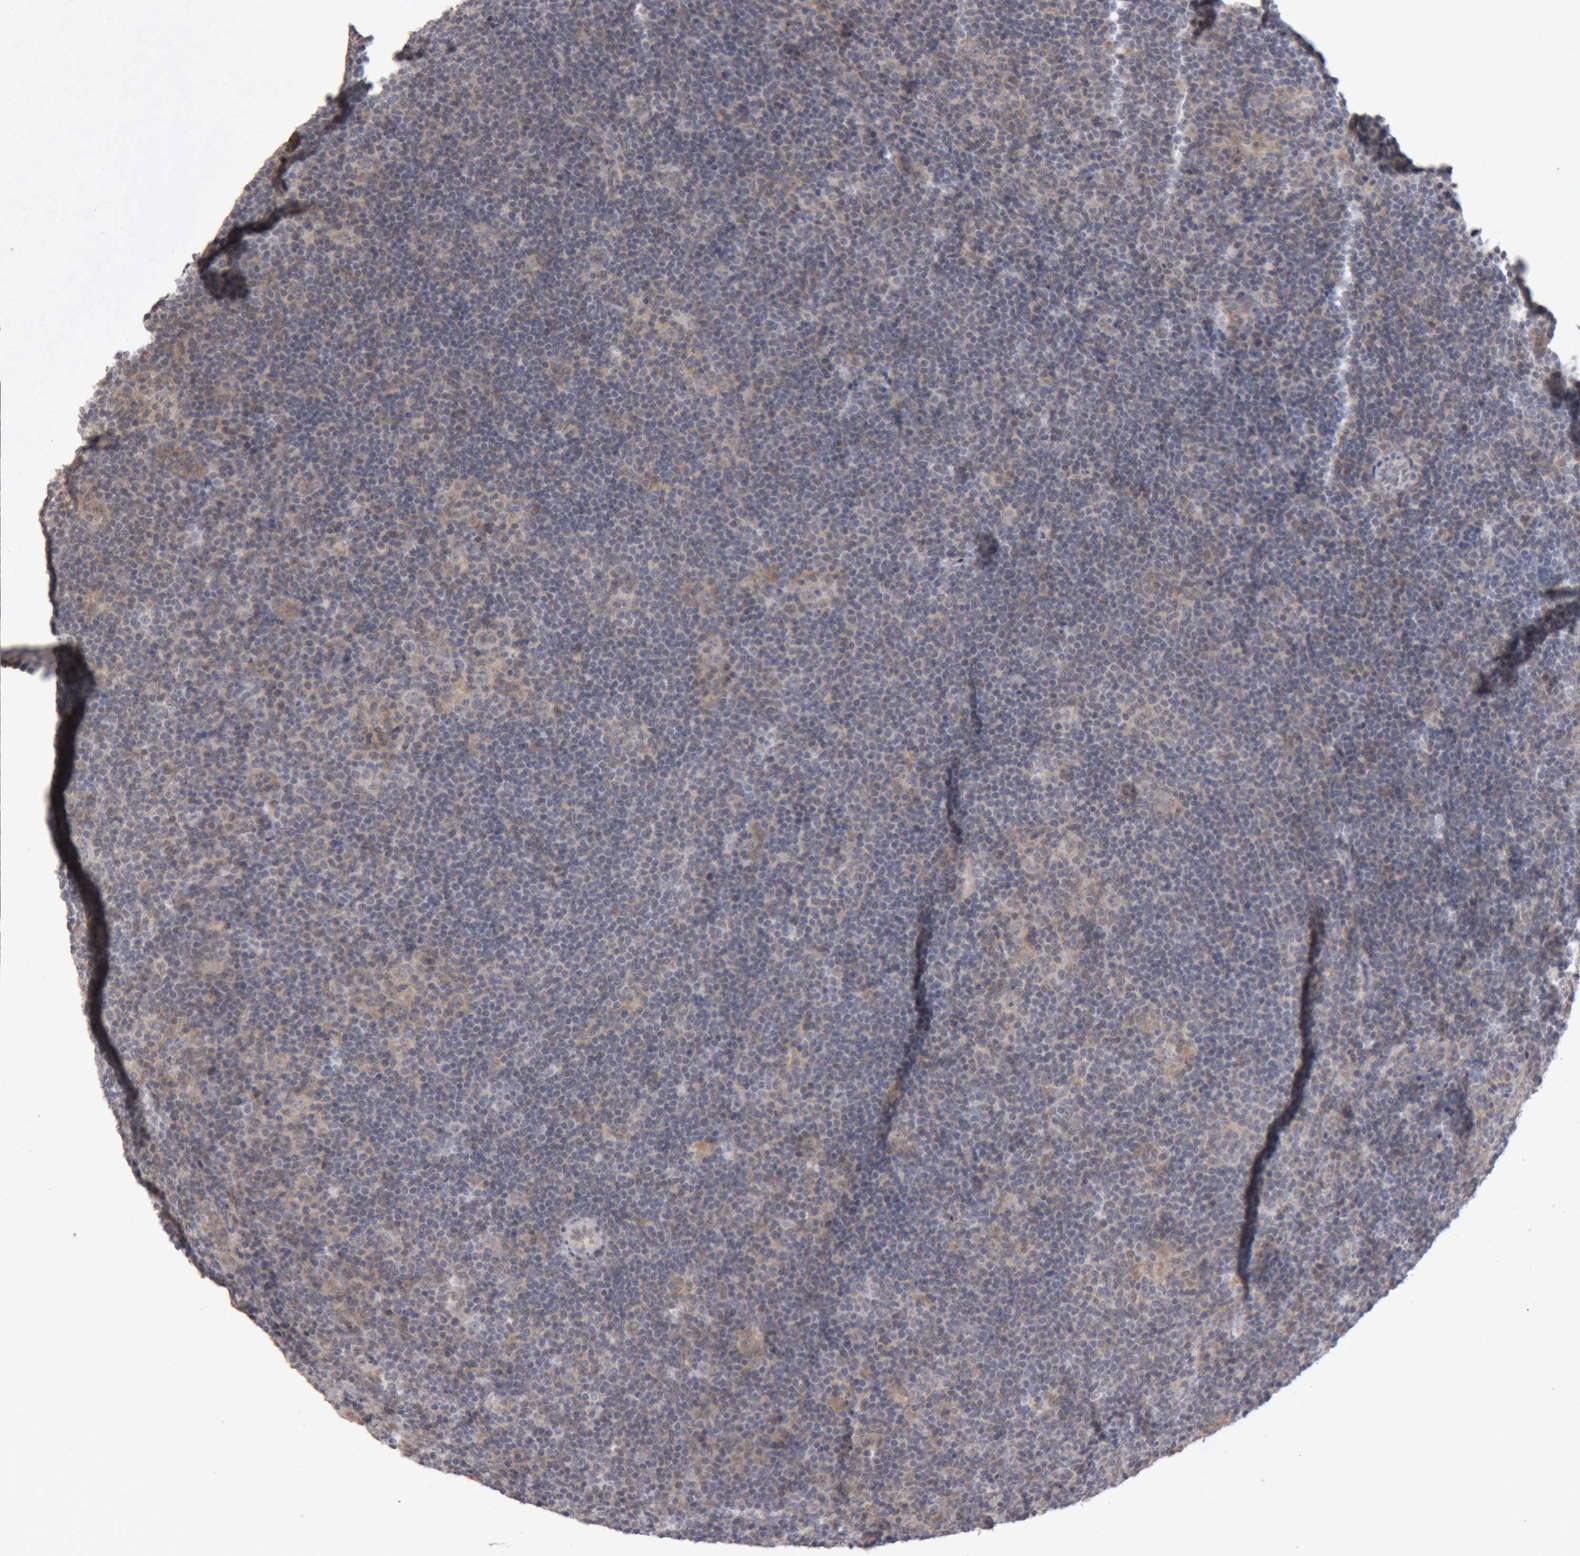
{"staining": {"intensity": "negative", "quantity": "none", "location": "none"}, "tissue": "lymphoma", "cell_type": "Tumor cells", "image_type": "cancer", "snomed": [{"axis": "morphology", "description": "Hodgkin's disease, NOS"}, {"axis": "topography", "description": "Lymph node"}], "caption": "Tumor cells show no significant expression in Hodgkin's disease. Nuclei are stained in blue.", "gene": "MEP1A", "patient": {"sex": "female", "age": 57}}